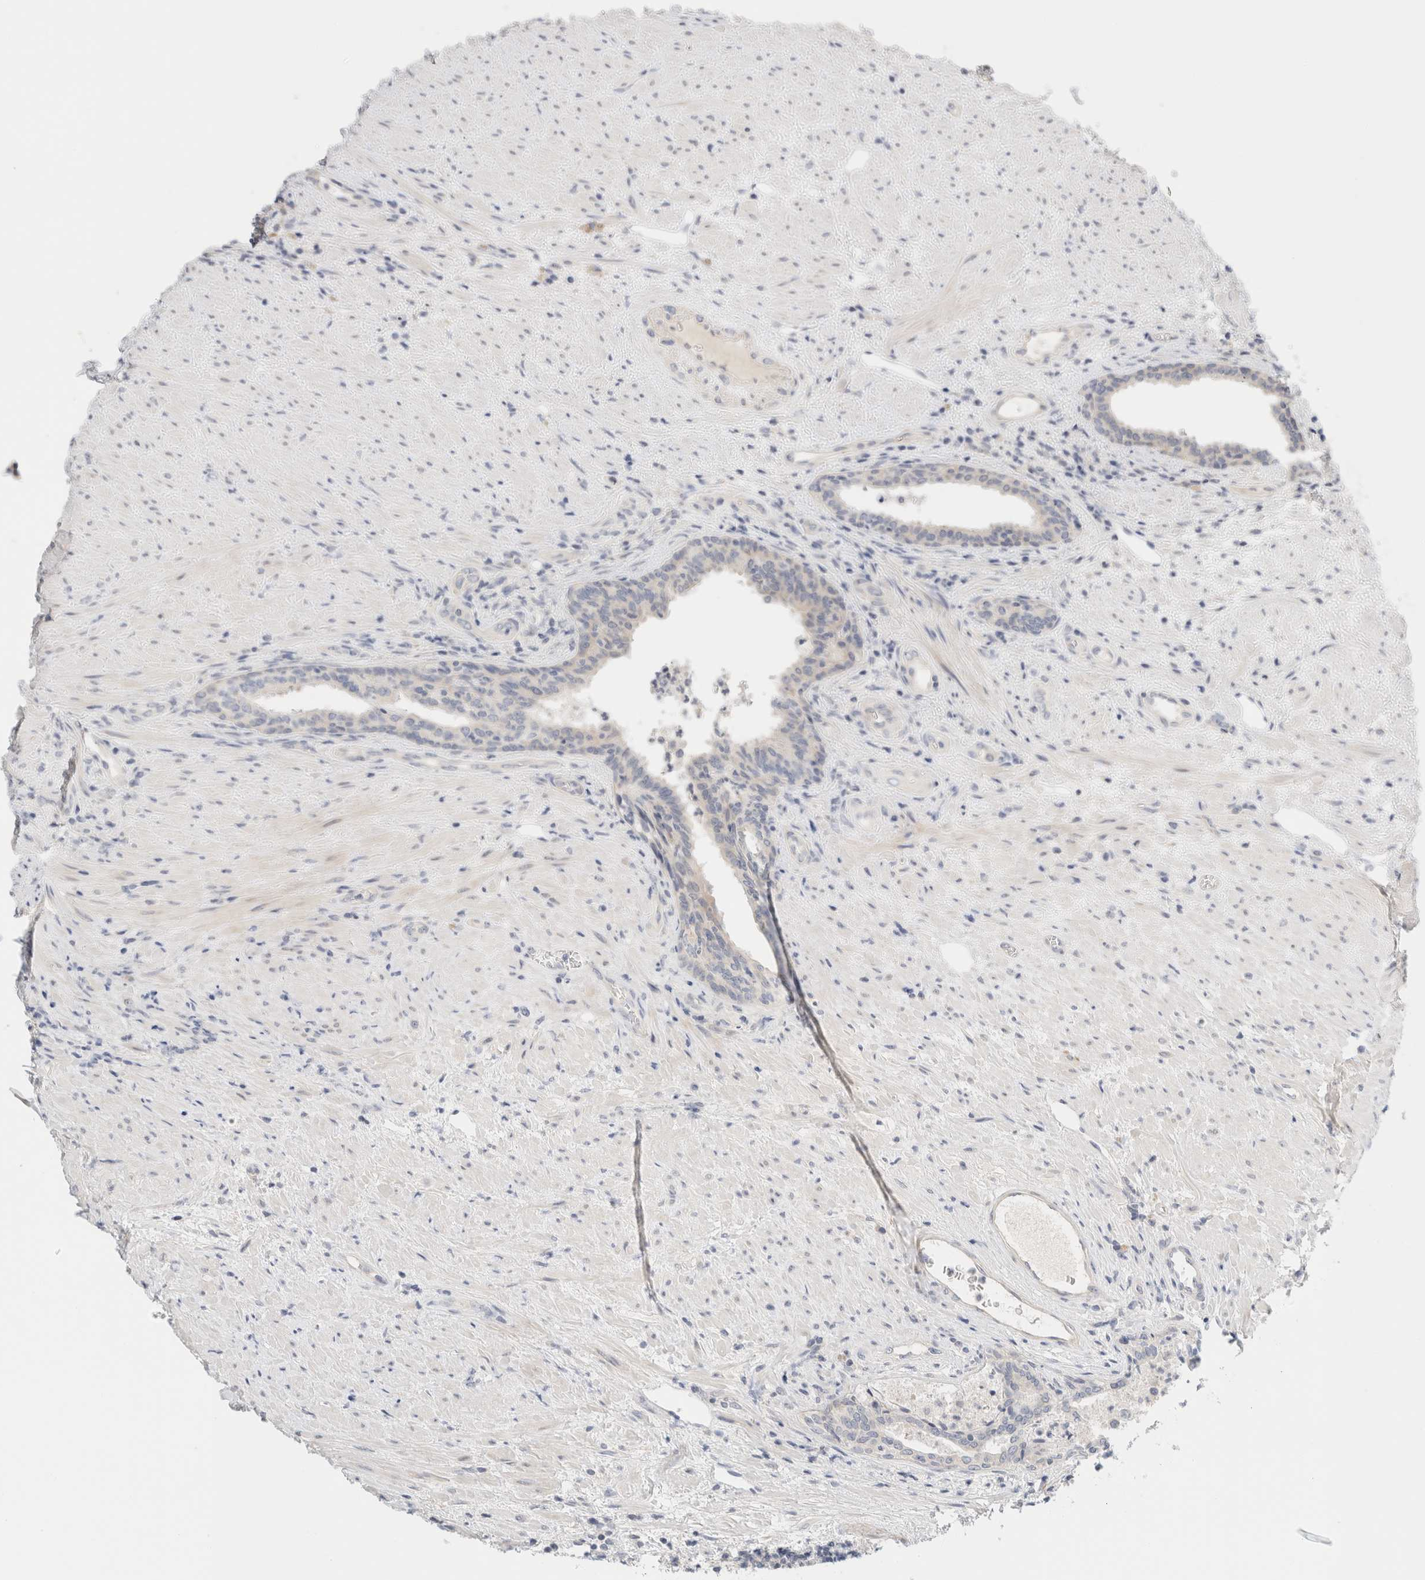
{"staining": {"intensity": "negative", "quantity": "none", "location": "none"}, "tissue": "prostate", "cell_type": "Glandular cells", "image_type": "normal", "snomed": [{"axis": "morphology", "description": "Normal tissue, NOS"}, {"axis": "topography", "description": "Prostate"}], "caption": "There is no significant staining in glandular cells of prostate. (Stains: DAB (3,3'-diaminobenzidine) immunohistochemistry (IHC) with hematoxylin counter stain, Microscopy: brightfield microscopy at high magnification).", "gene": "SPRTN", "patient": {"sex": "male", "age": 76}}